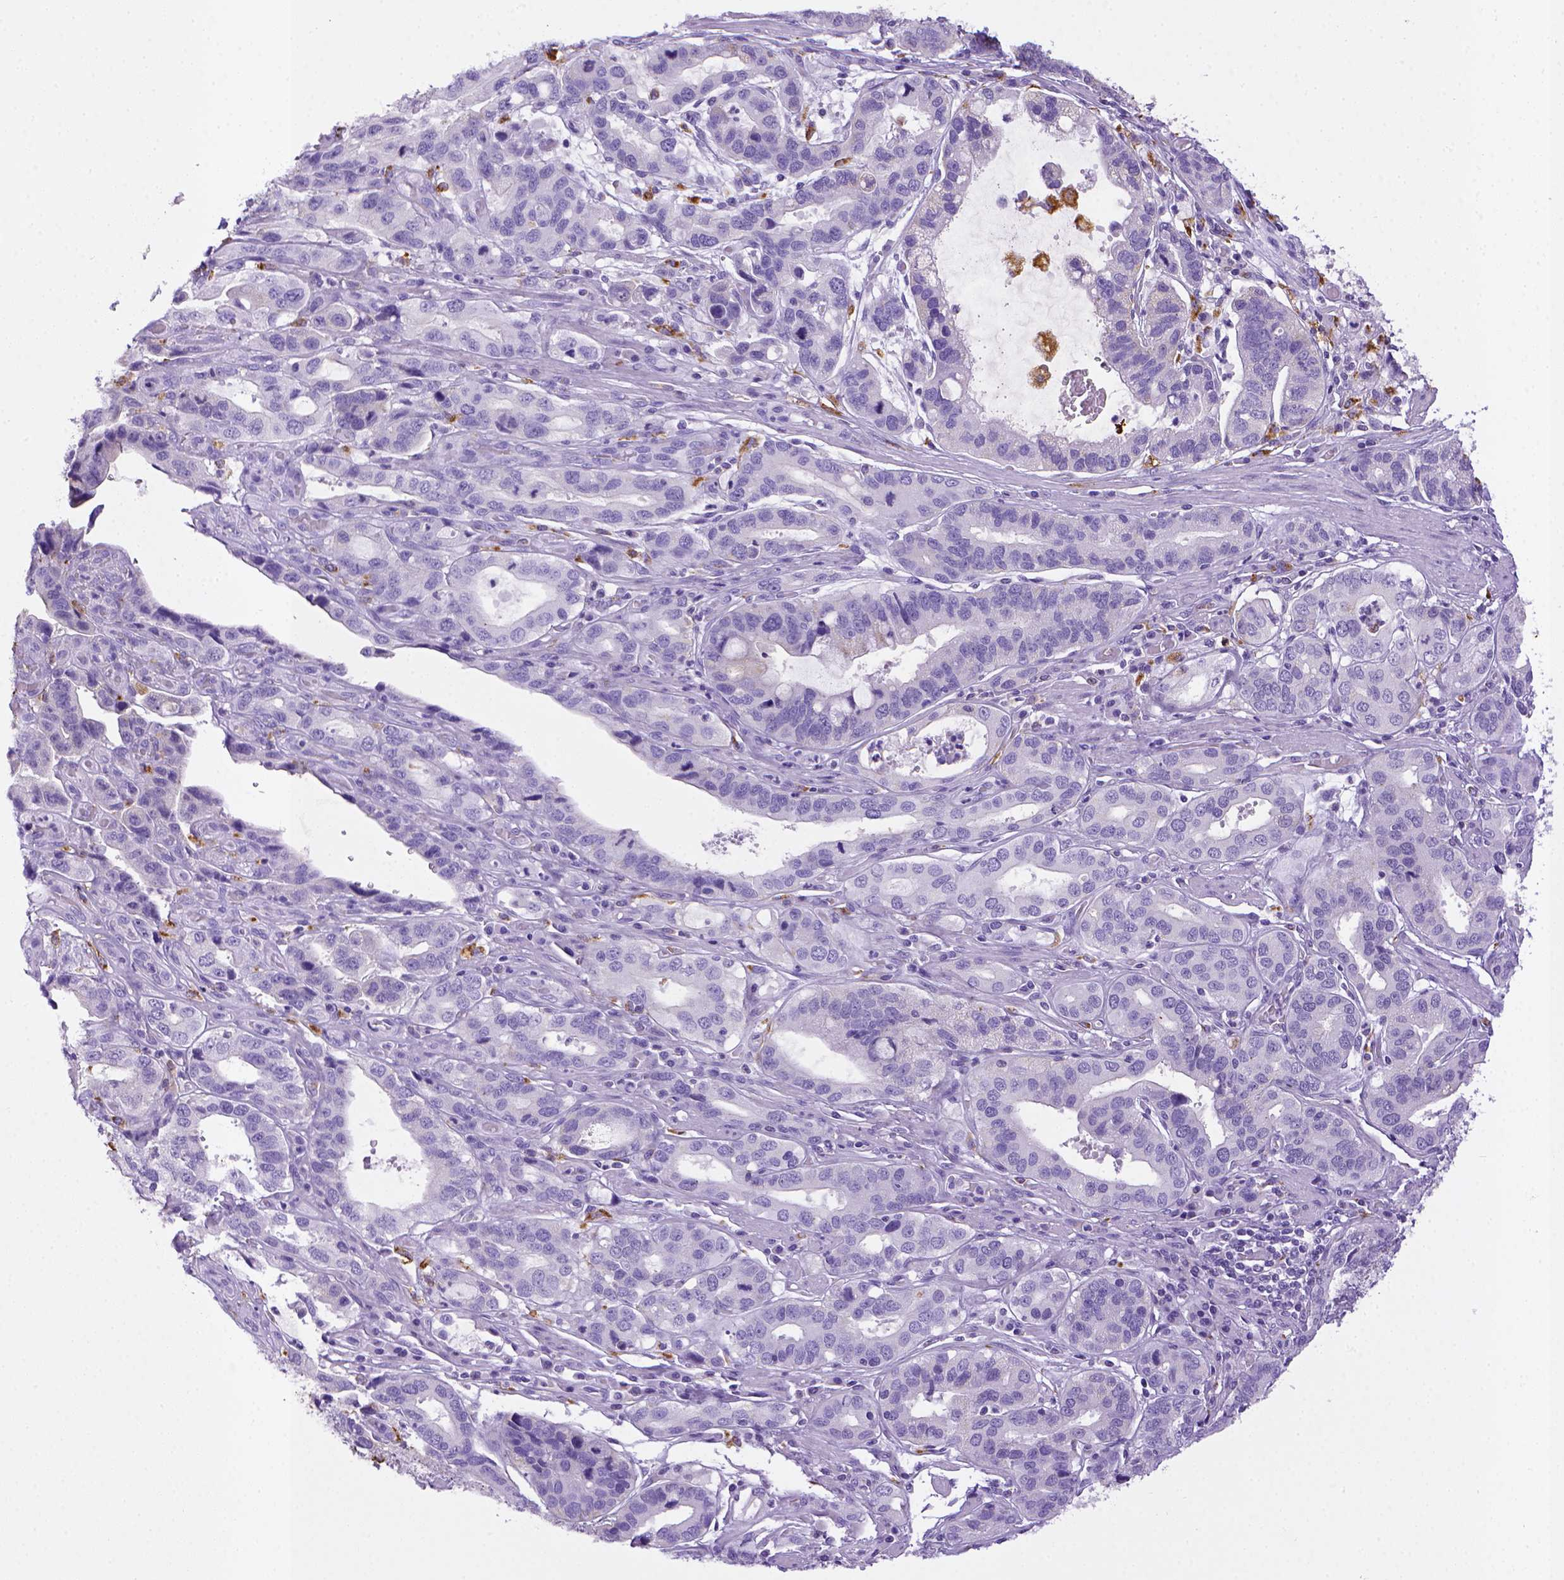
{"staining": {"intensity": "negative", "quantity": "none", "location": "none"}, "tissue": "stomach cancer", "cell_type": "Tumor cells", "image_type": "cancer", "snomed": [{"axis": "morphology", "description": "Adenocarcinoma, NOS"}, {"axis": "topography", "description": "Stomach, lower"}], "caption": "IHC photomicrograph of neoplastic tissue: adenocarcinoma (stomach) stained with DAB (3,3'-diaminobenzidine) demonstrates no significant protein expression in tumor cells.", "gene": "CD68", "patient": {"sex": "female", "age": 76}}